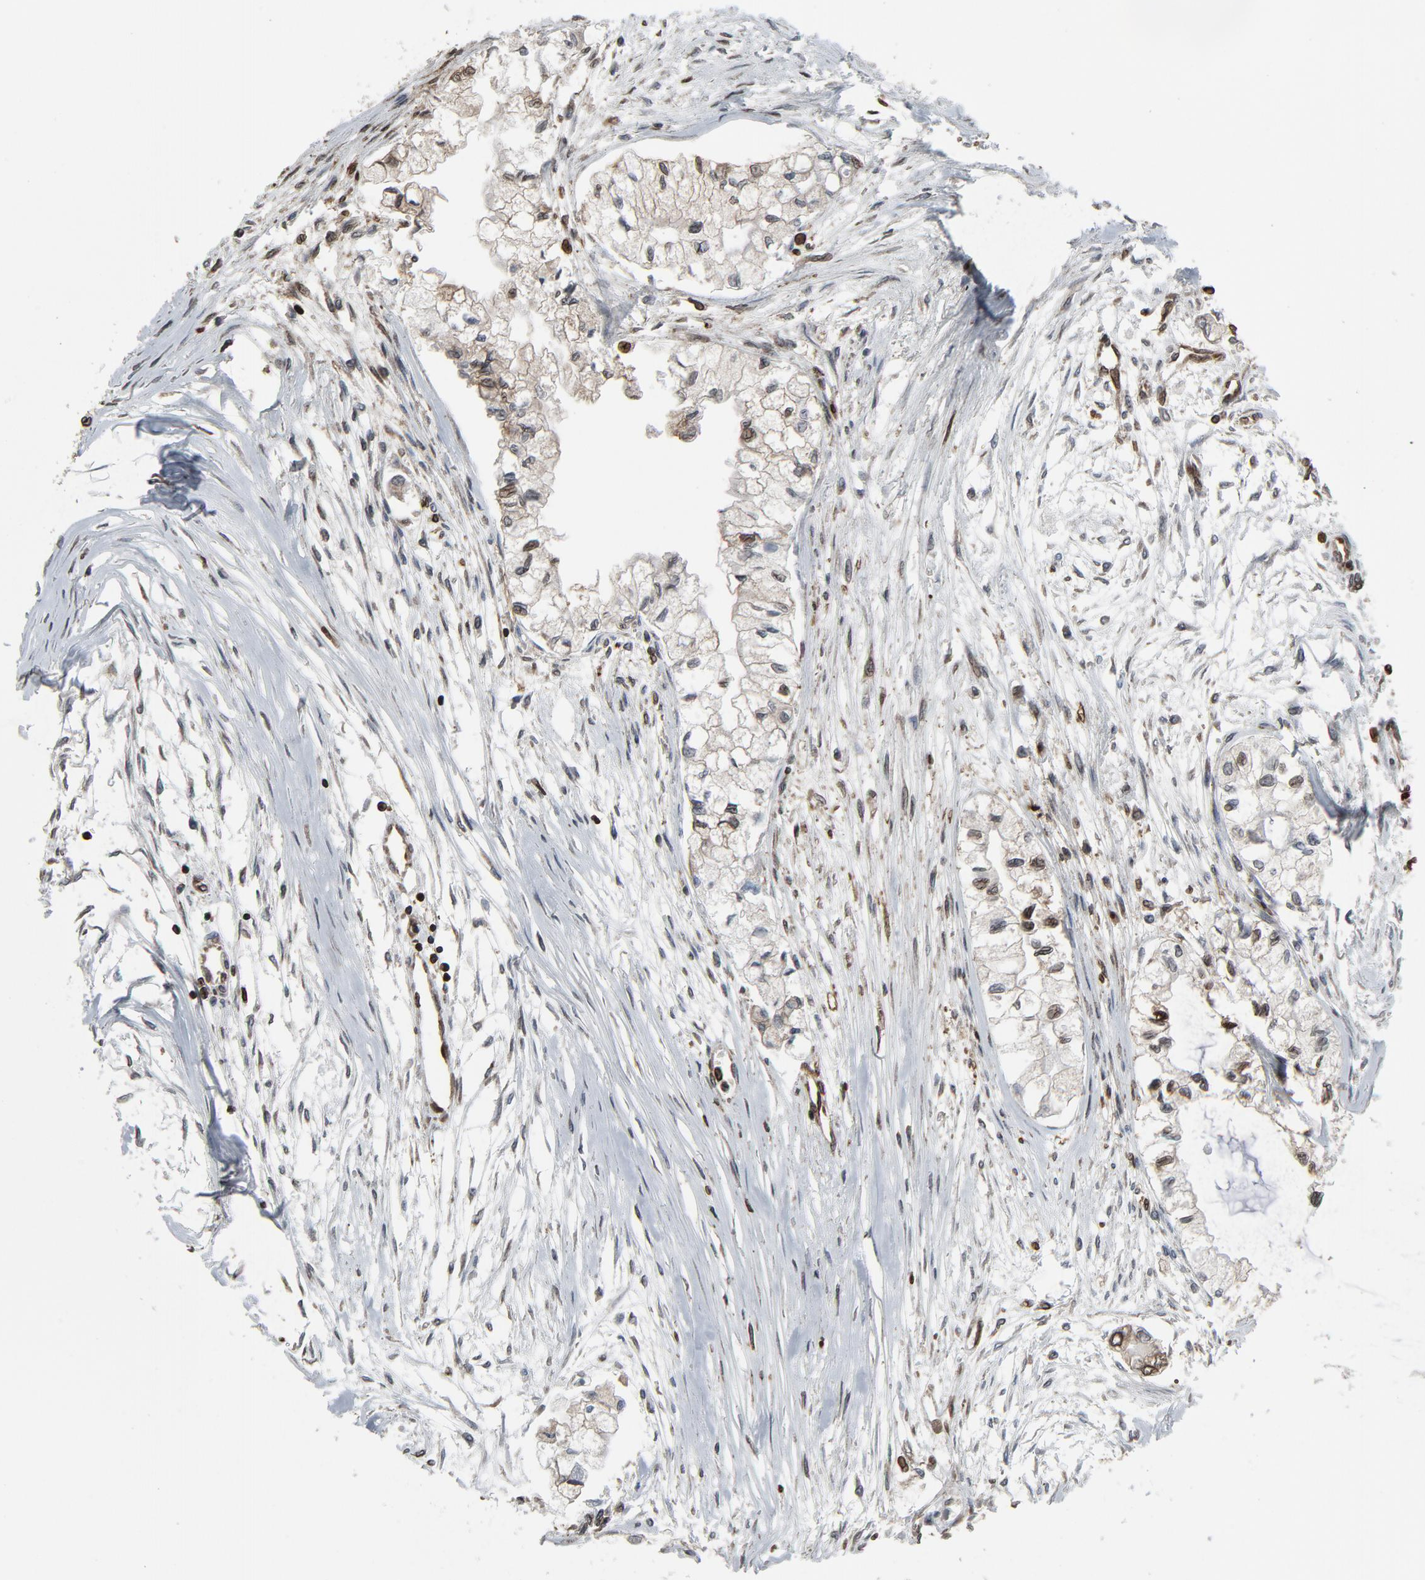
{"staining": {"intensity": "weak", "quantity": "25%-75%", "location": "cytoplasmic/membranous,nuclear"}, "tissue": "pancreatic cancer", "cell_type": "Tumor cells", "image_type": "cancer", "snomed": [{"axis": "morphology", "description": "Adenocarcinoma, NOS"}, {"axis": "topography", "description": "Pancreas"}], "caption": "Protein expression by IHC exhibits weak cytoplasmic/membranous and nuclear expression in about 25%-75% of tumor cells in adenocarcinoma (pancreatic). The protein of interest is shown in brown color, while the nuclei are stained blue.", "gene": "UBE2D1", "patient": {"sex": "male", "age": 79}}